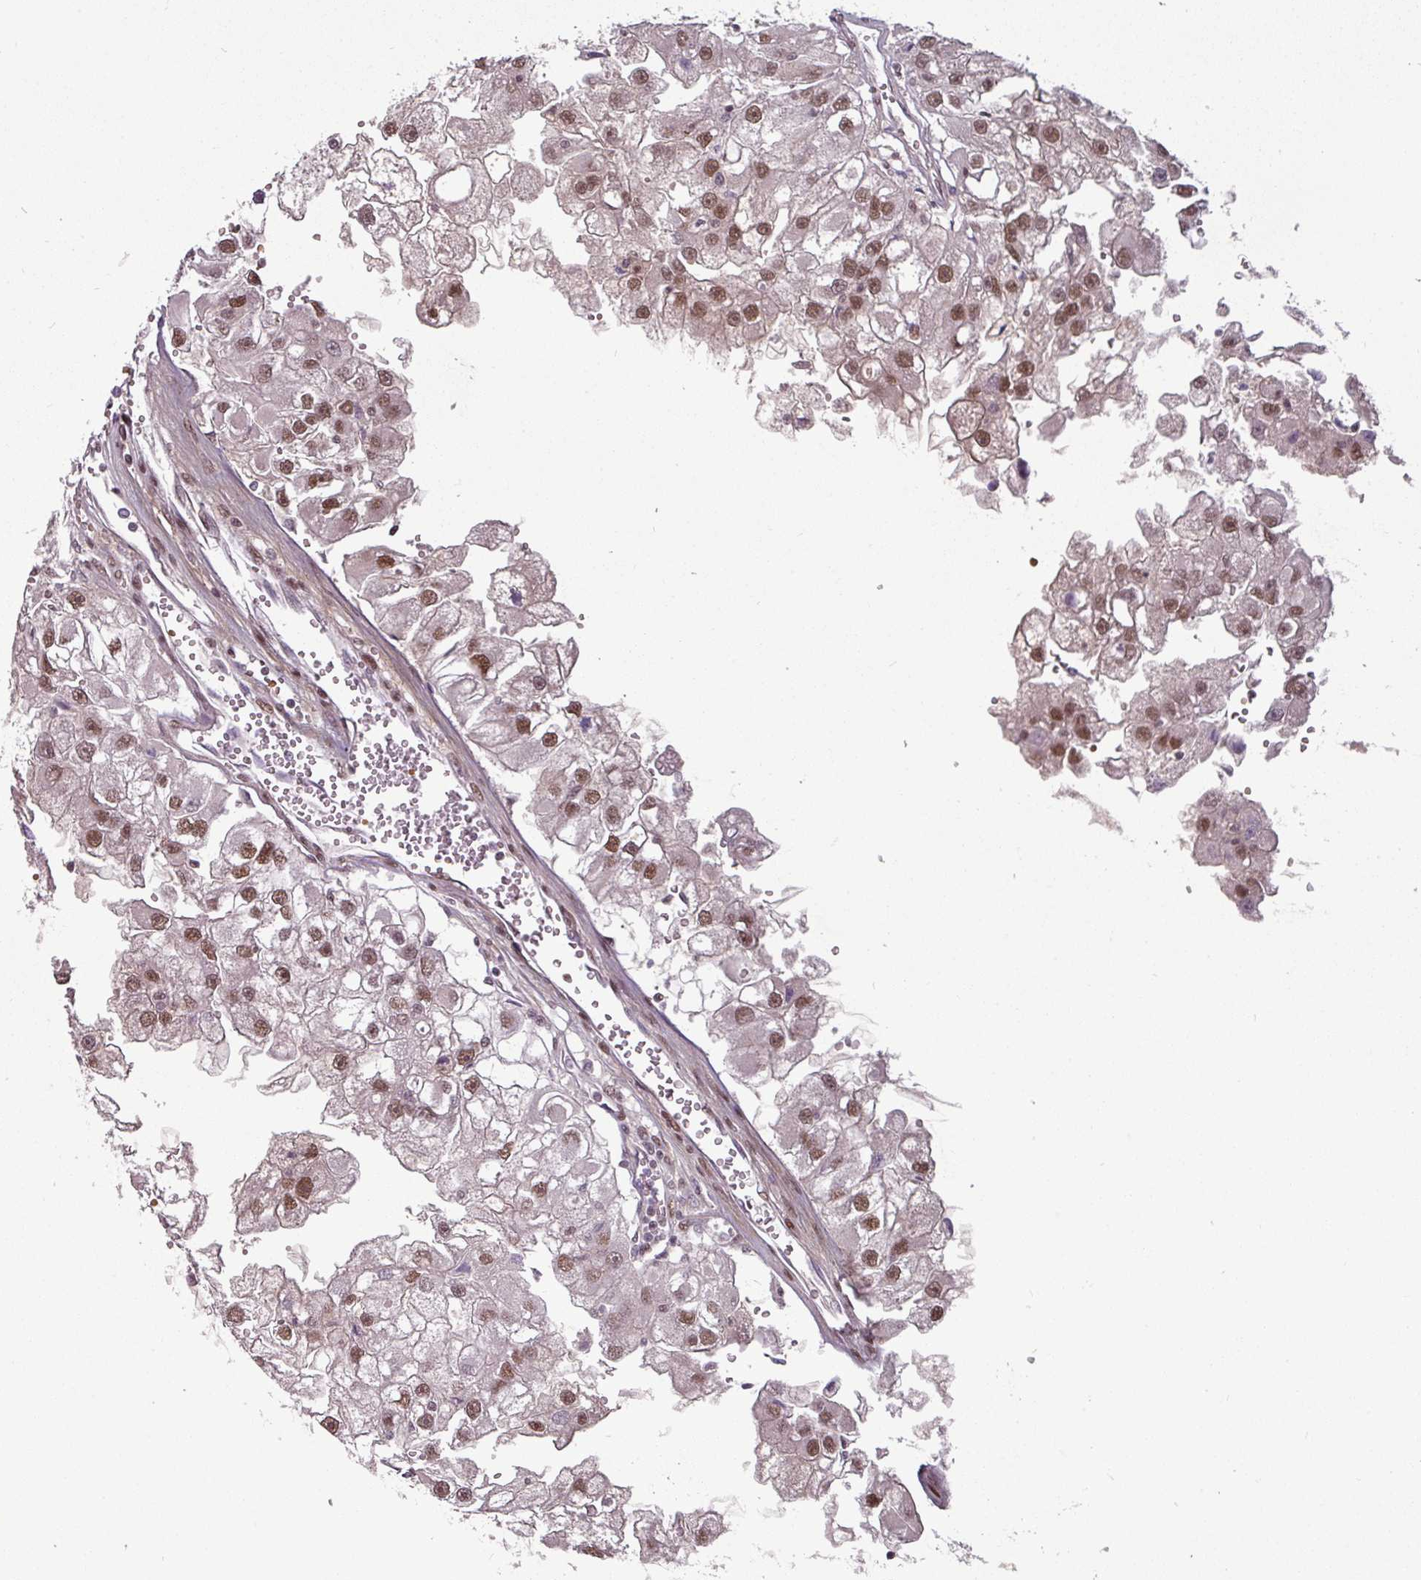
{"staining": {"intensity": "moderate", "quantity": "25%-75%", "location": "nuclear"}, "tissue": "renal cancer", "cell_type": "Tumor cells", "image_type": "cancer", "snomed": [{"axis": "morphology", "description": "Adenocarcinoma, NOS"}, {"axis": "topography", "description": "Kidney"}], "caption": "Human renal adenocarcinoma stained with a brown dye shows moderate nuclear positive positivity in approximately 25%-75% of tumor cells.", "gene": "CIC", "patient": {"sex": "male", "age": 63}}